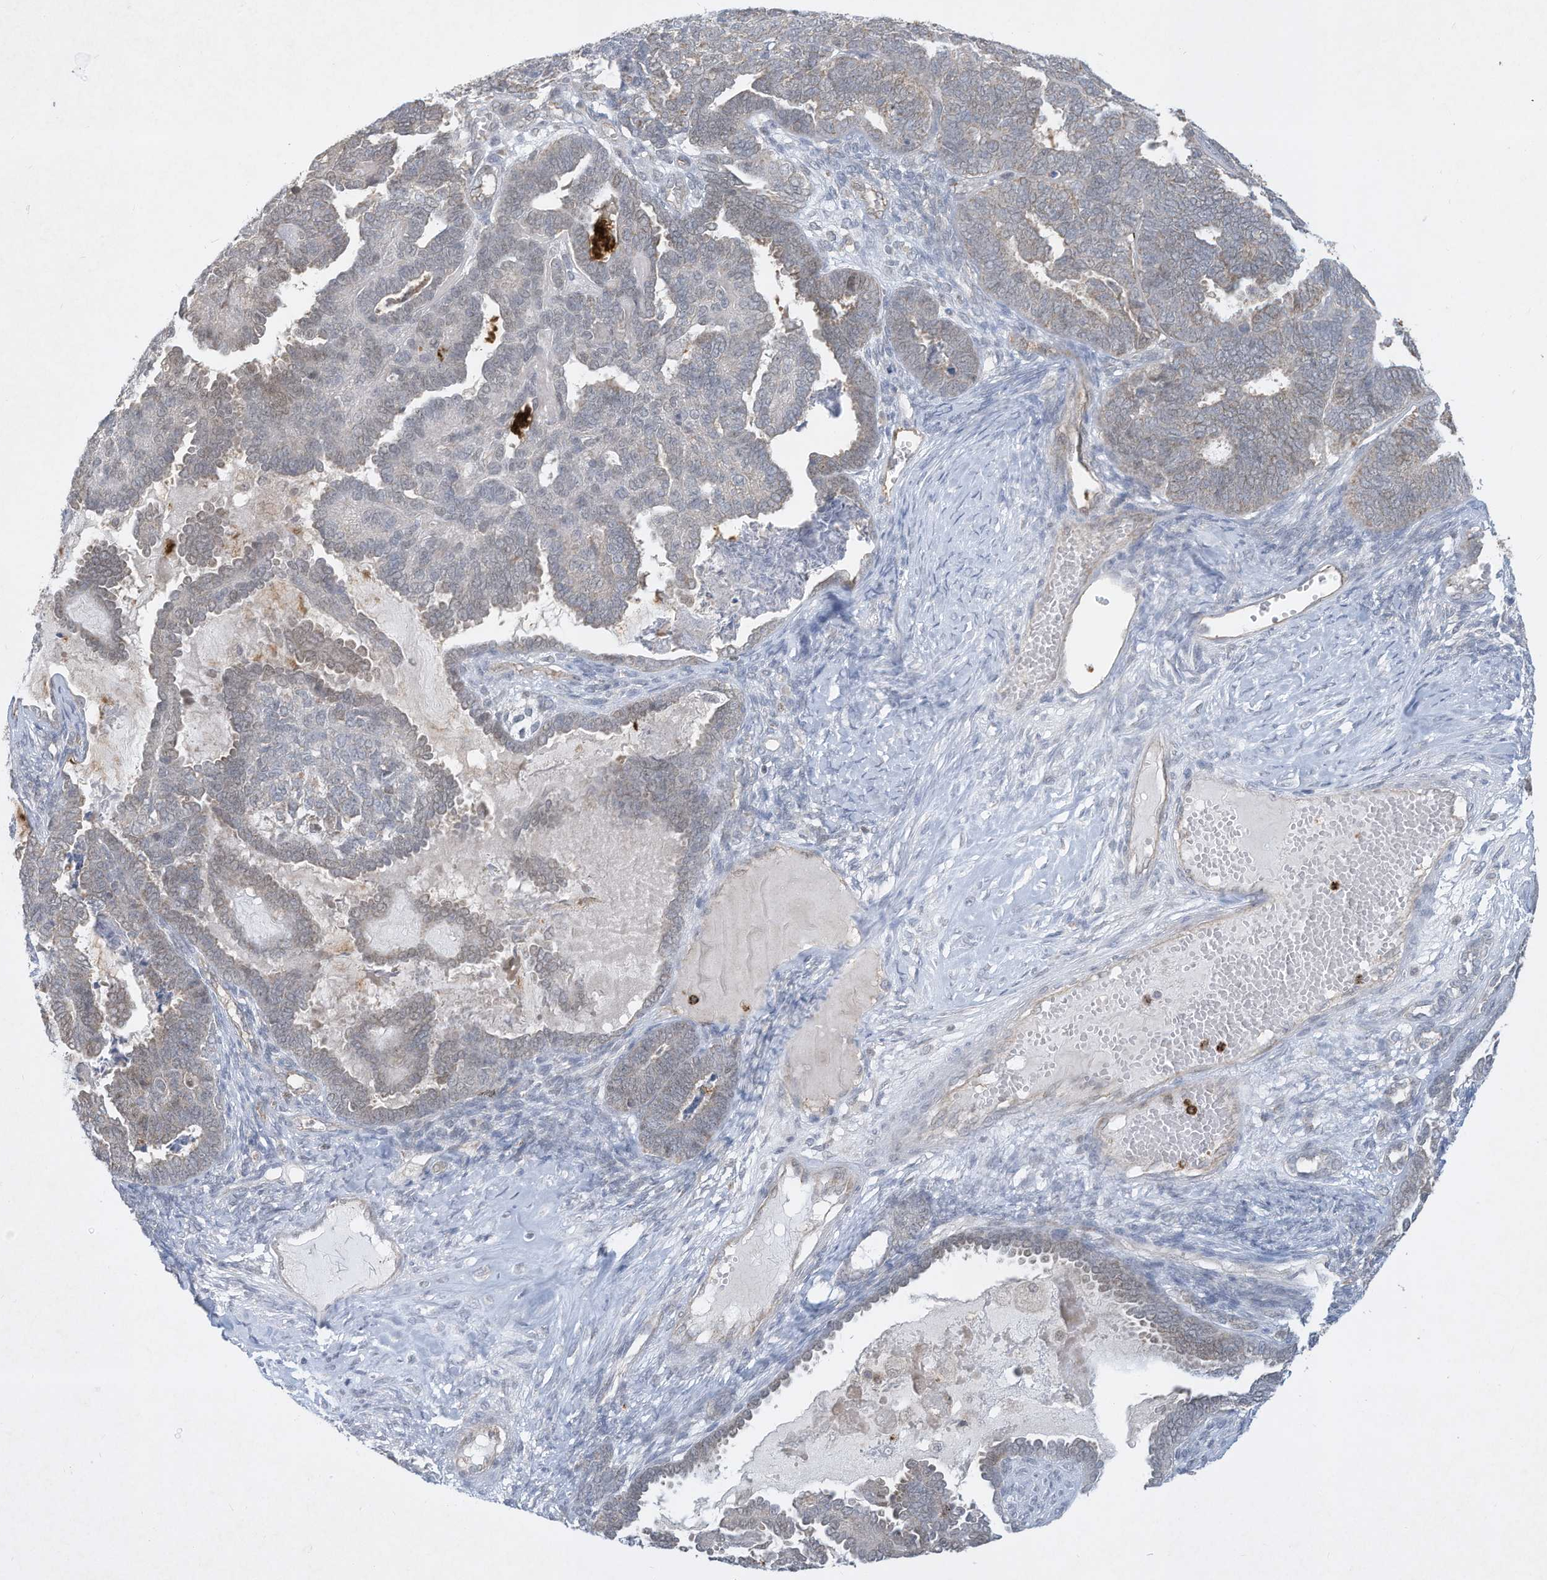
{"staining": {"intensity": "weak", "quantity": "<25%", "location": "cytoplasmic/membranous"}, "tissue": "endometrial cancer", "cell_type": "Tumor cells", "image_type": "cancer", "snomed": [{"axis": "morphology", "description": "Neoplasm, malignant, NOS"}, {"axis": "topography", "description": "Endometrium"}], "caption": "Immunohistochemical staining of human endometrial cancer (neoplasm (malignant)) shows no significant expression in tumor cells.", "gene": "CHRNA4", "patient": {"sex": "female", "age": 74}}